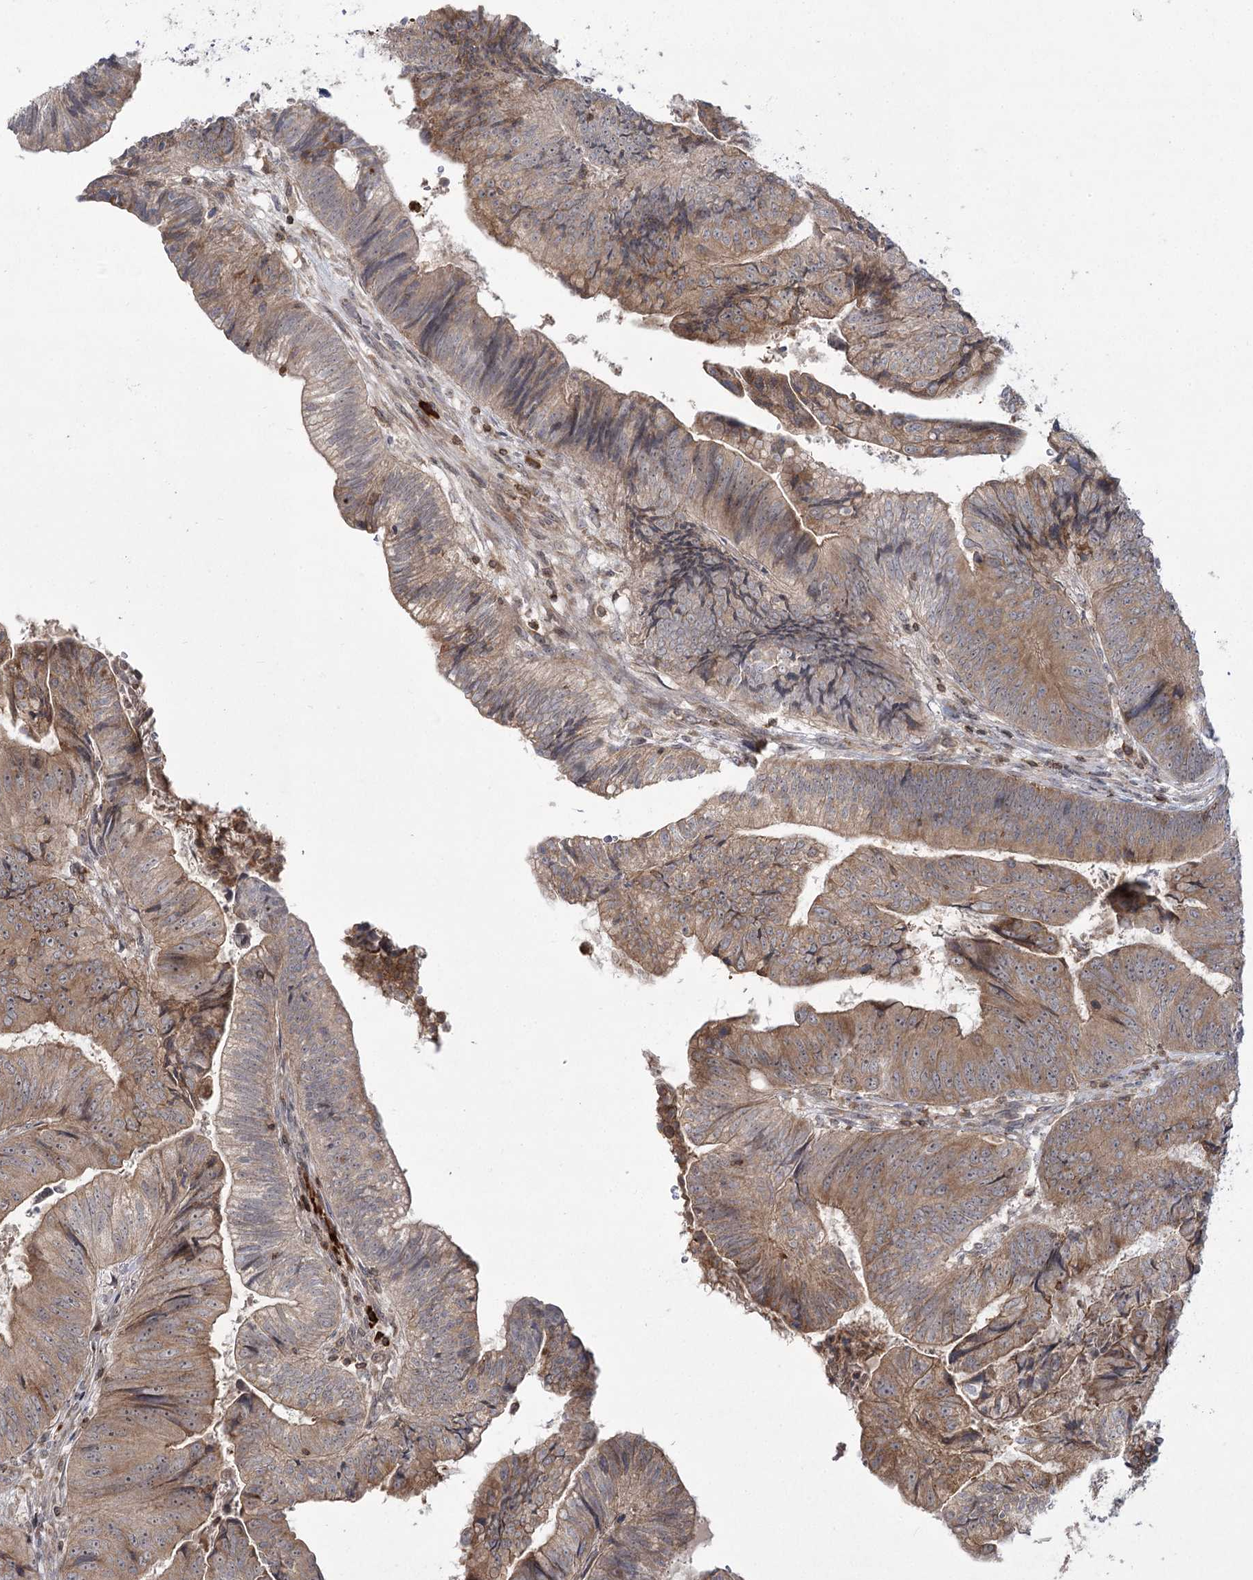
{"staining": {"intensity": "weak", "quantity": ">75%", "location": "cytoplasmic/membranous"}, "tissue": "colorectal cancer", "cell_type": "Tumor cells", "image_type": "cancer", "snomed": [{"axis": "morphology", "description": "Adenocarcinoma, NOS"}, {"axis": "topography", "description": "Colon"}], "caption": "This micrograph reveals colorectal cancer (adenocarcinoma) stained with immunohistochemistry (IHC) to label a protein in brown. The cytoplasmic/membranous of tumor cells show weak positivity for the protein. Nuclei are counter-stained blue.", "gene": "SYTL1", "patient": {"sex": "female", "age": 67}}